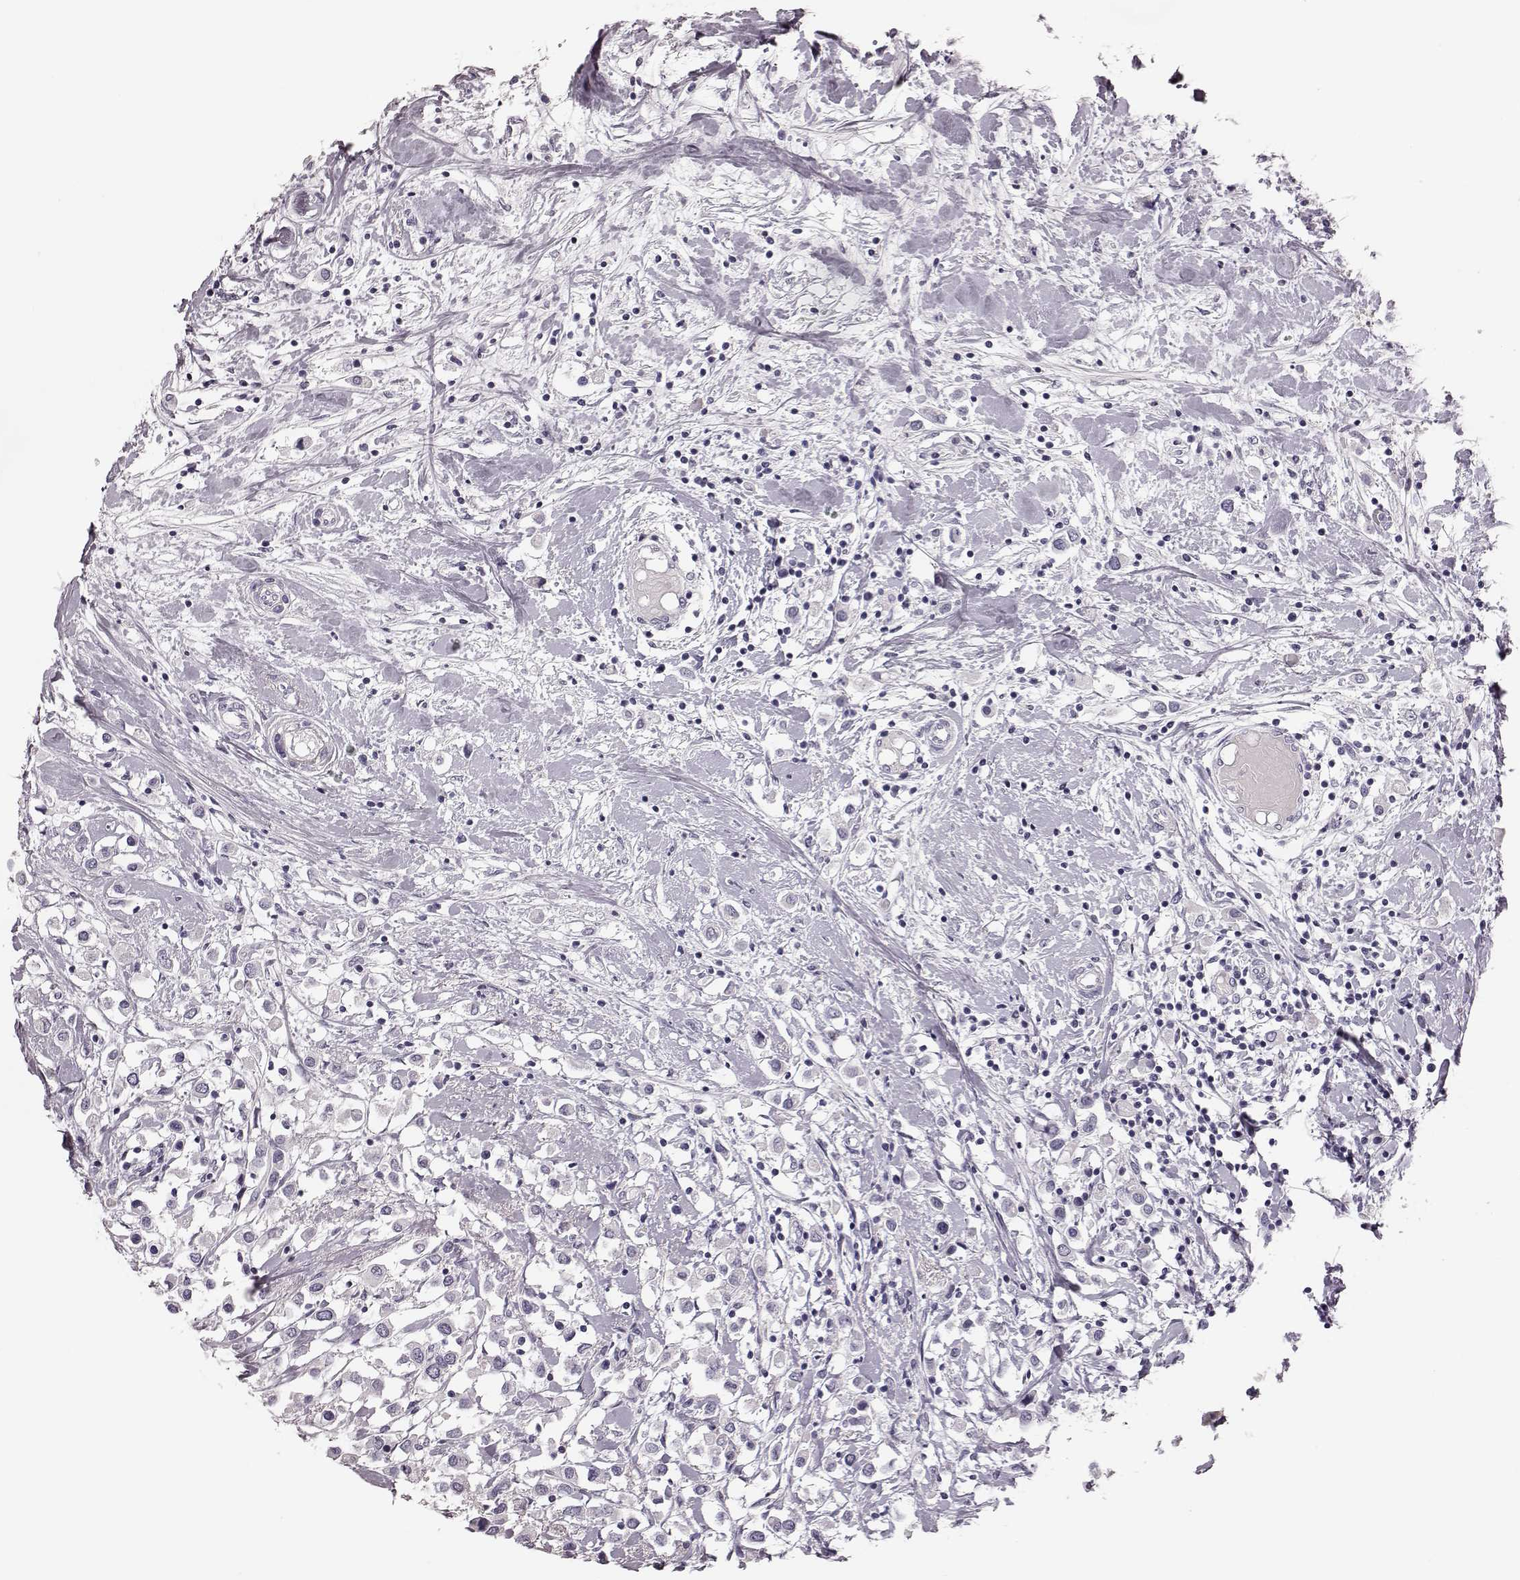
{"staining": {"intensity": "negative", "quantity": "none", "location": "none"}, "tissue": "breast cancer", "cell_type": "Tumor cells", "image_type": "cancer", "snomed": [{"axis": "morphology", "description": "Duct carcinoma"}, {"axis": "topography", "description": "Breast"}], "caption": "The immunohistochemistry micrograph has no significant staining in tumor cells of invasive ductal carcinoma (breast) tissue.", "gene": "ZNF433", "patient": {"sex": "female", "age": 61}}